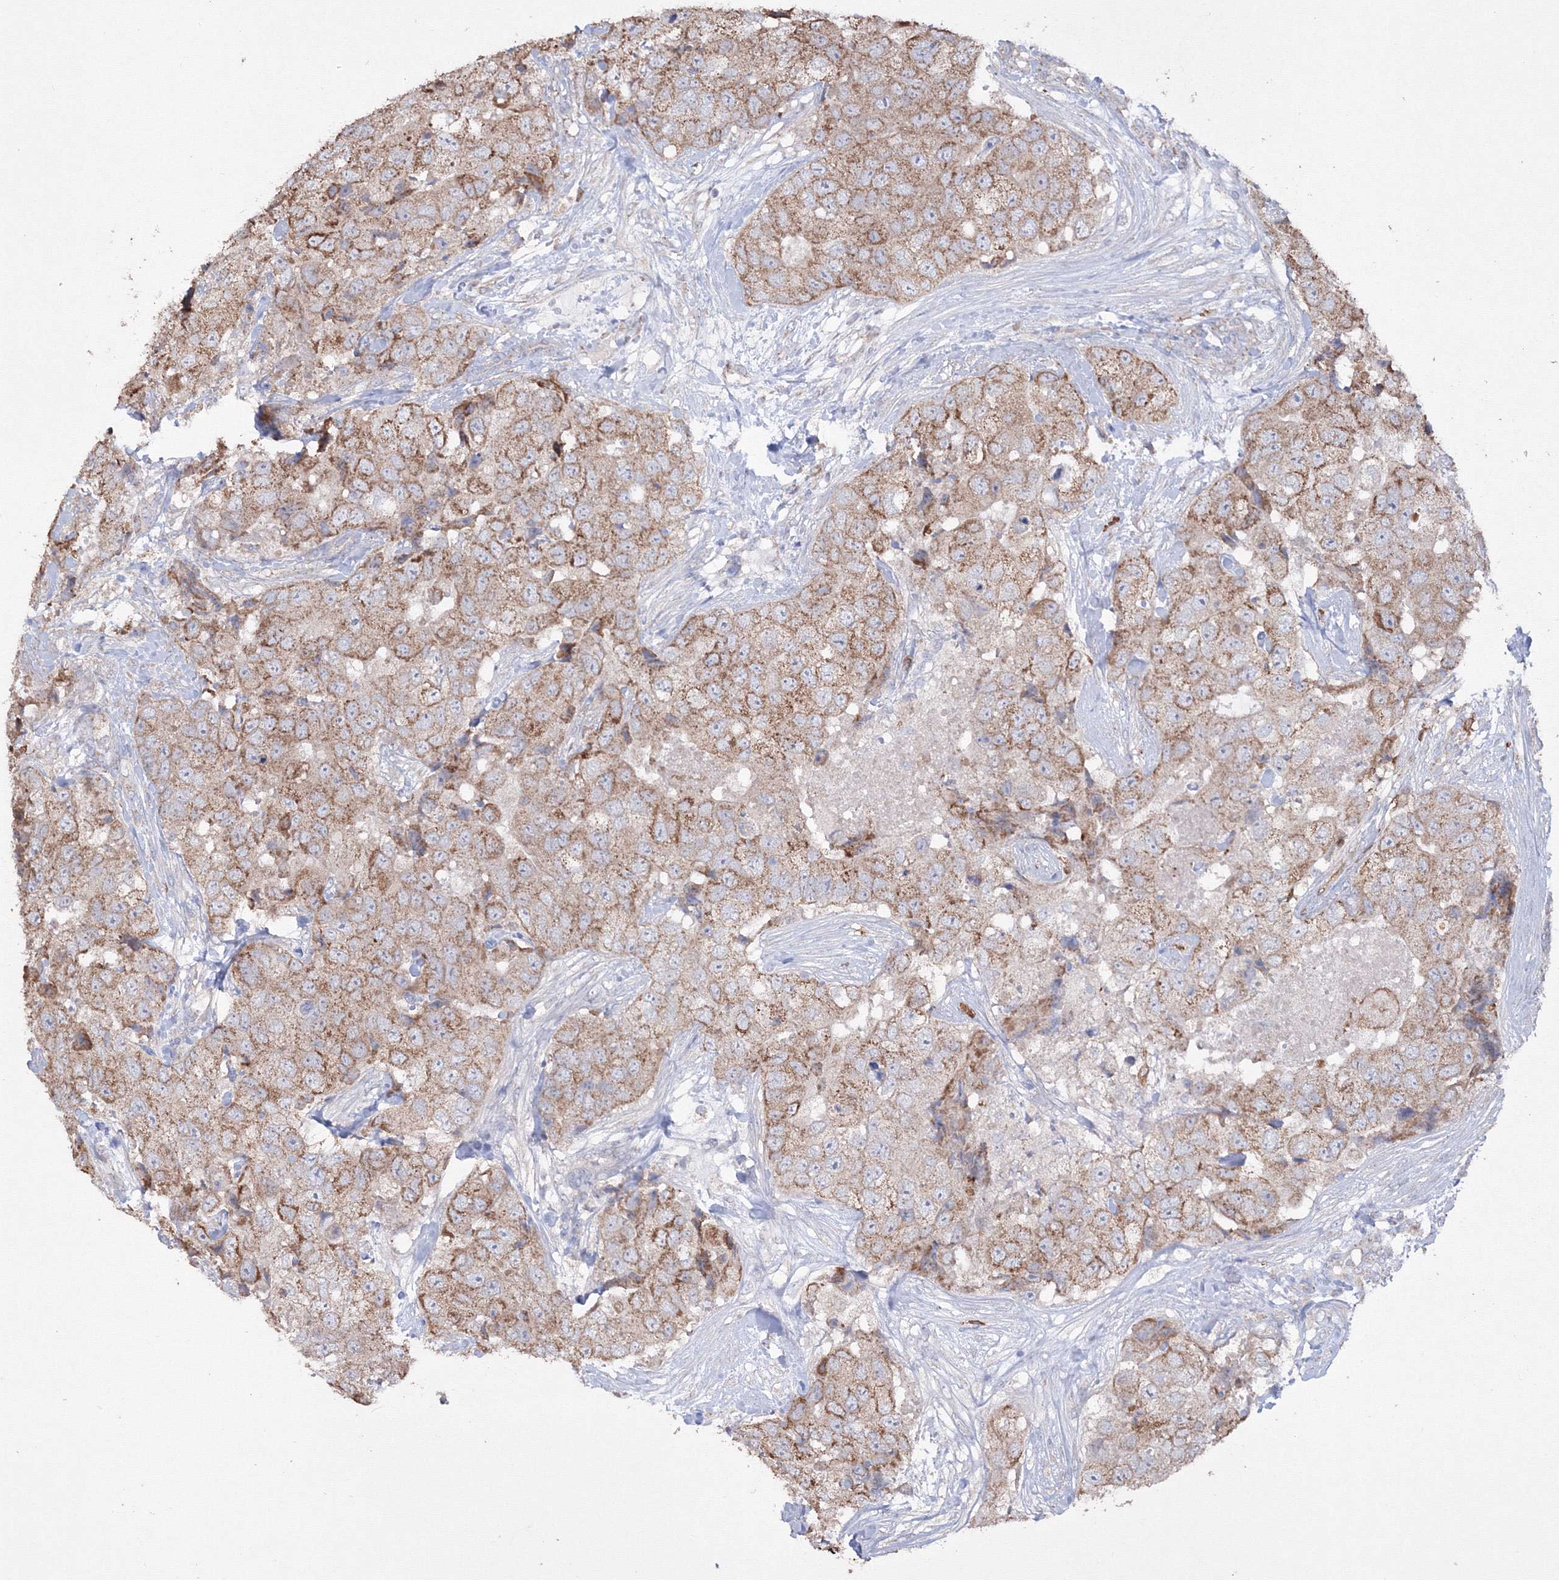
{"staining": {"intensity": "moderate", "quantity": ">75%", "location": "cytoplasmic/membranous"}, "tissue": "breast cancer", "cell_type": "Tumor cells", "image_type": "cancer", "snomed": [{"axis": "morphology", "description": "Duct carcinoma"}, {"axis": "topography", "description": "Breast"}], "caption": "Approximately >75% of tumor cells in human infiltrating ductal carcinoma (breast) show moderate cytoplasmic/membranous protein positivity as visualized by brown immunohistochemical staining.", "gene": "GRSF1", "patient": {"sex": "female", "age": 62}}